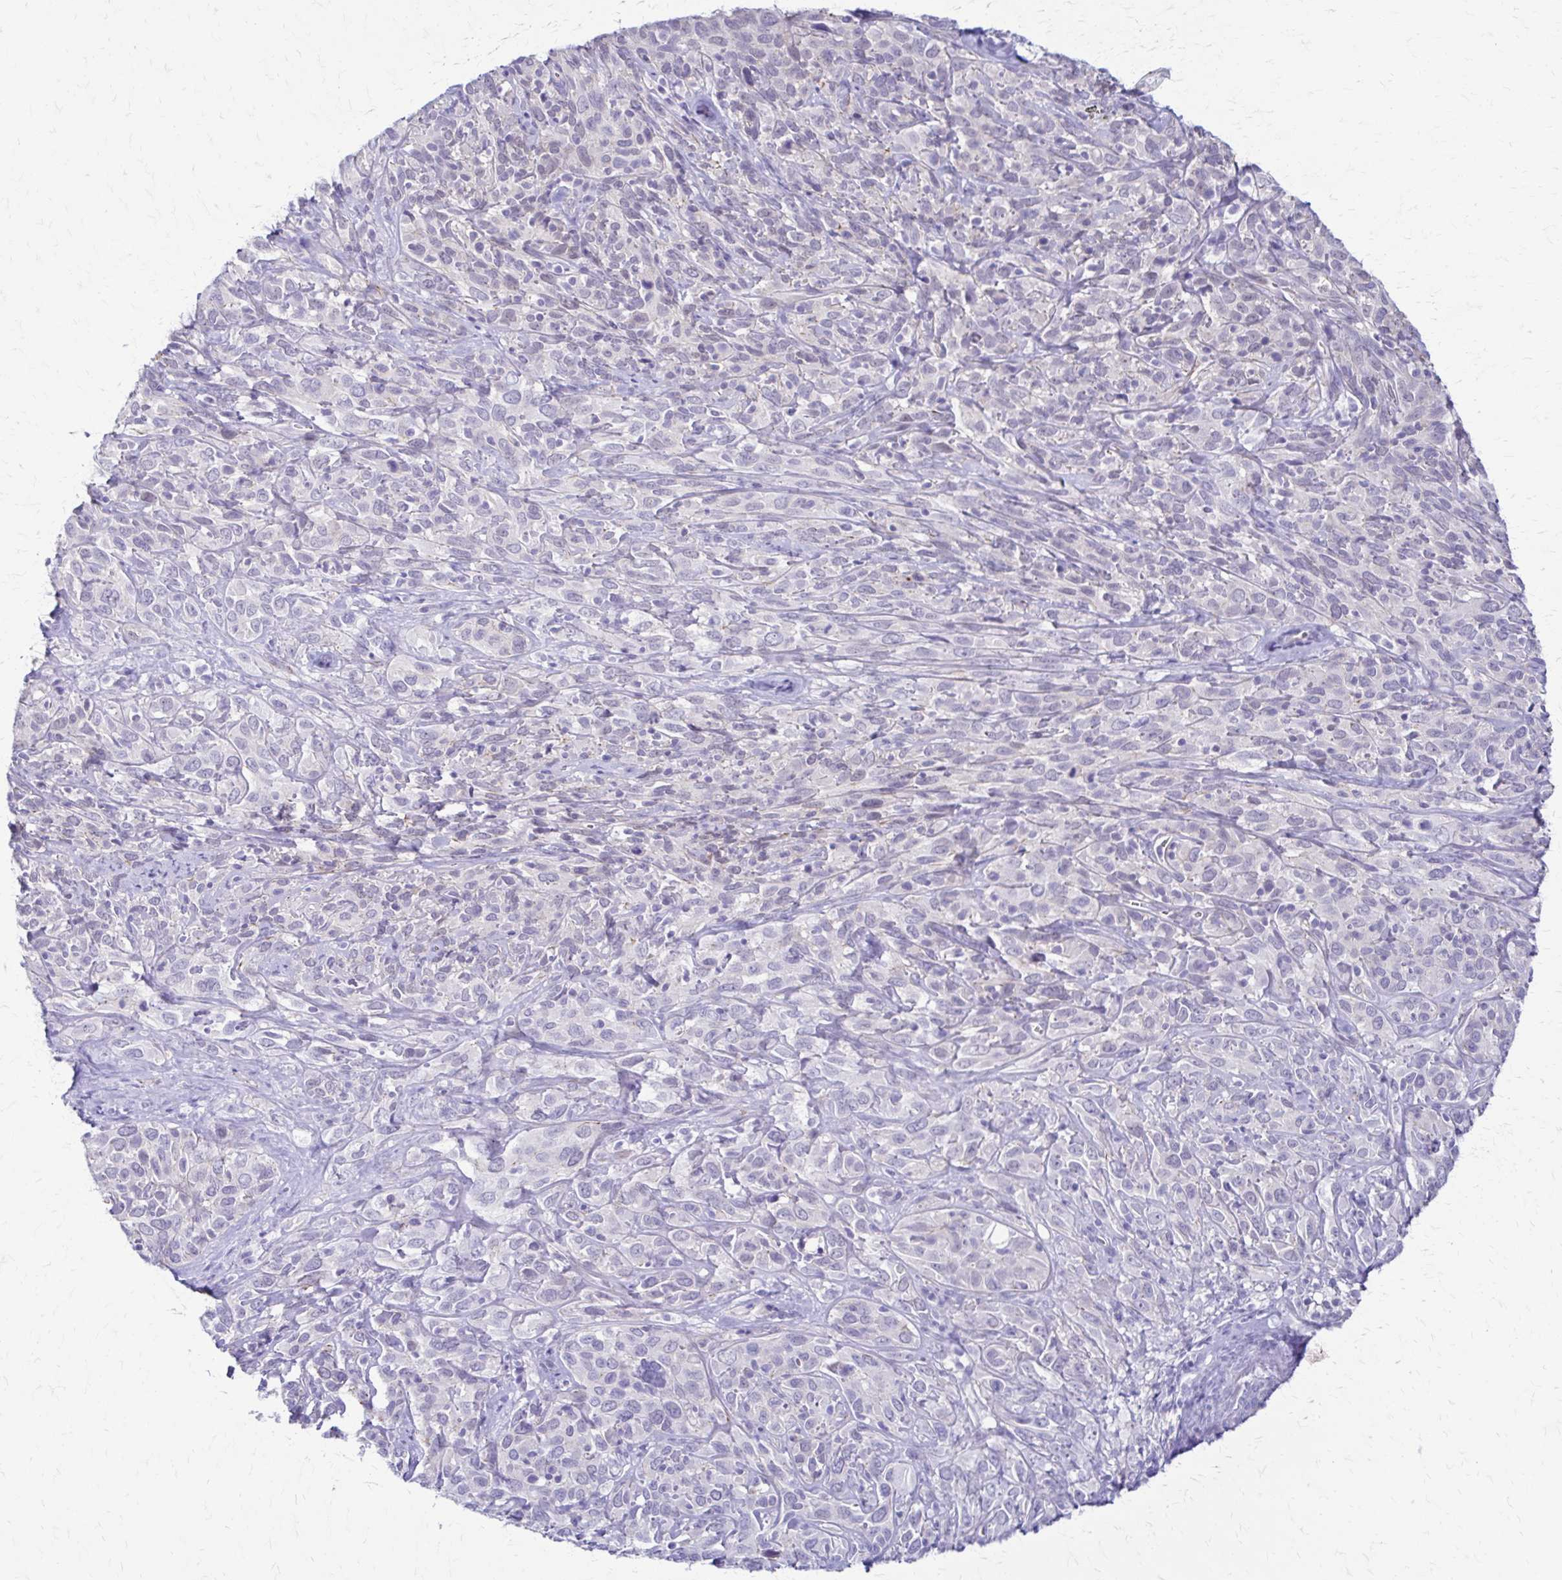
{"staining": {"intensity": "negative", "quantity": "none", "location": "none"}, "tissue": "cervical cancer", "cell_type": "Tumor cells", "image_type": "cancer", "snomed": [{"axis": "morphology", "description": "Normal tissue, NOS"}, {"axis": "morphology", "description": "Squamous cell carcinoma, NOS"}, {"axis": "topography", "description": "Cervix"}], "caption": "Immunohistochemistry histopathology image of human squamous cell carcinoma (cervical) stained for a protein (brown), which displays no expression in tumor cells.", "gene": "RHOBTB2", "patient": {"sex": "female", "age": 51}}